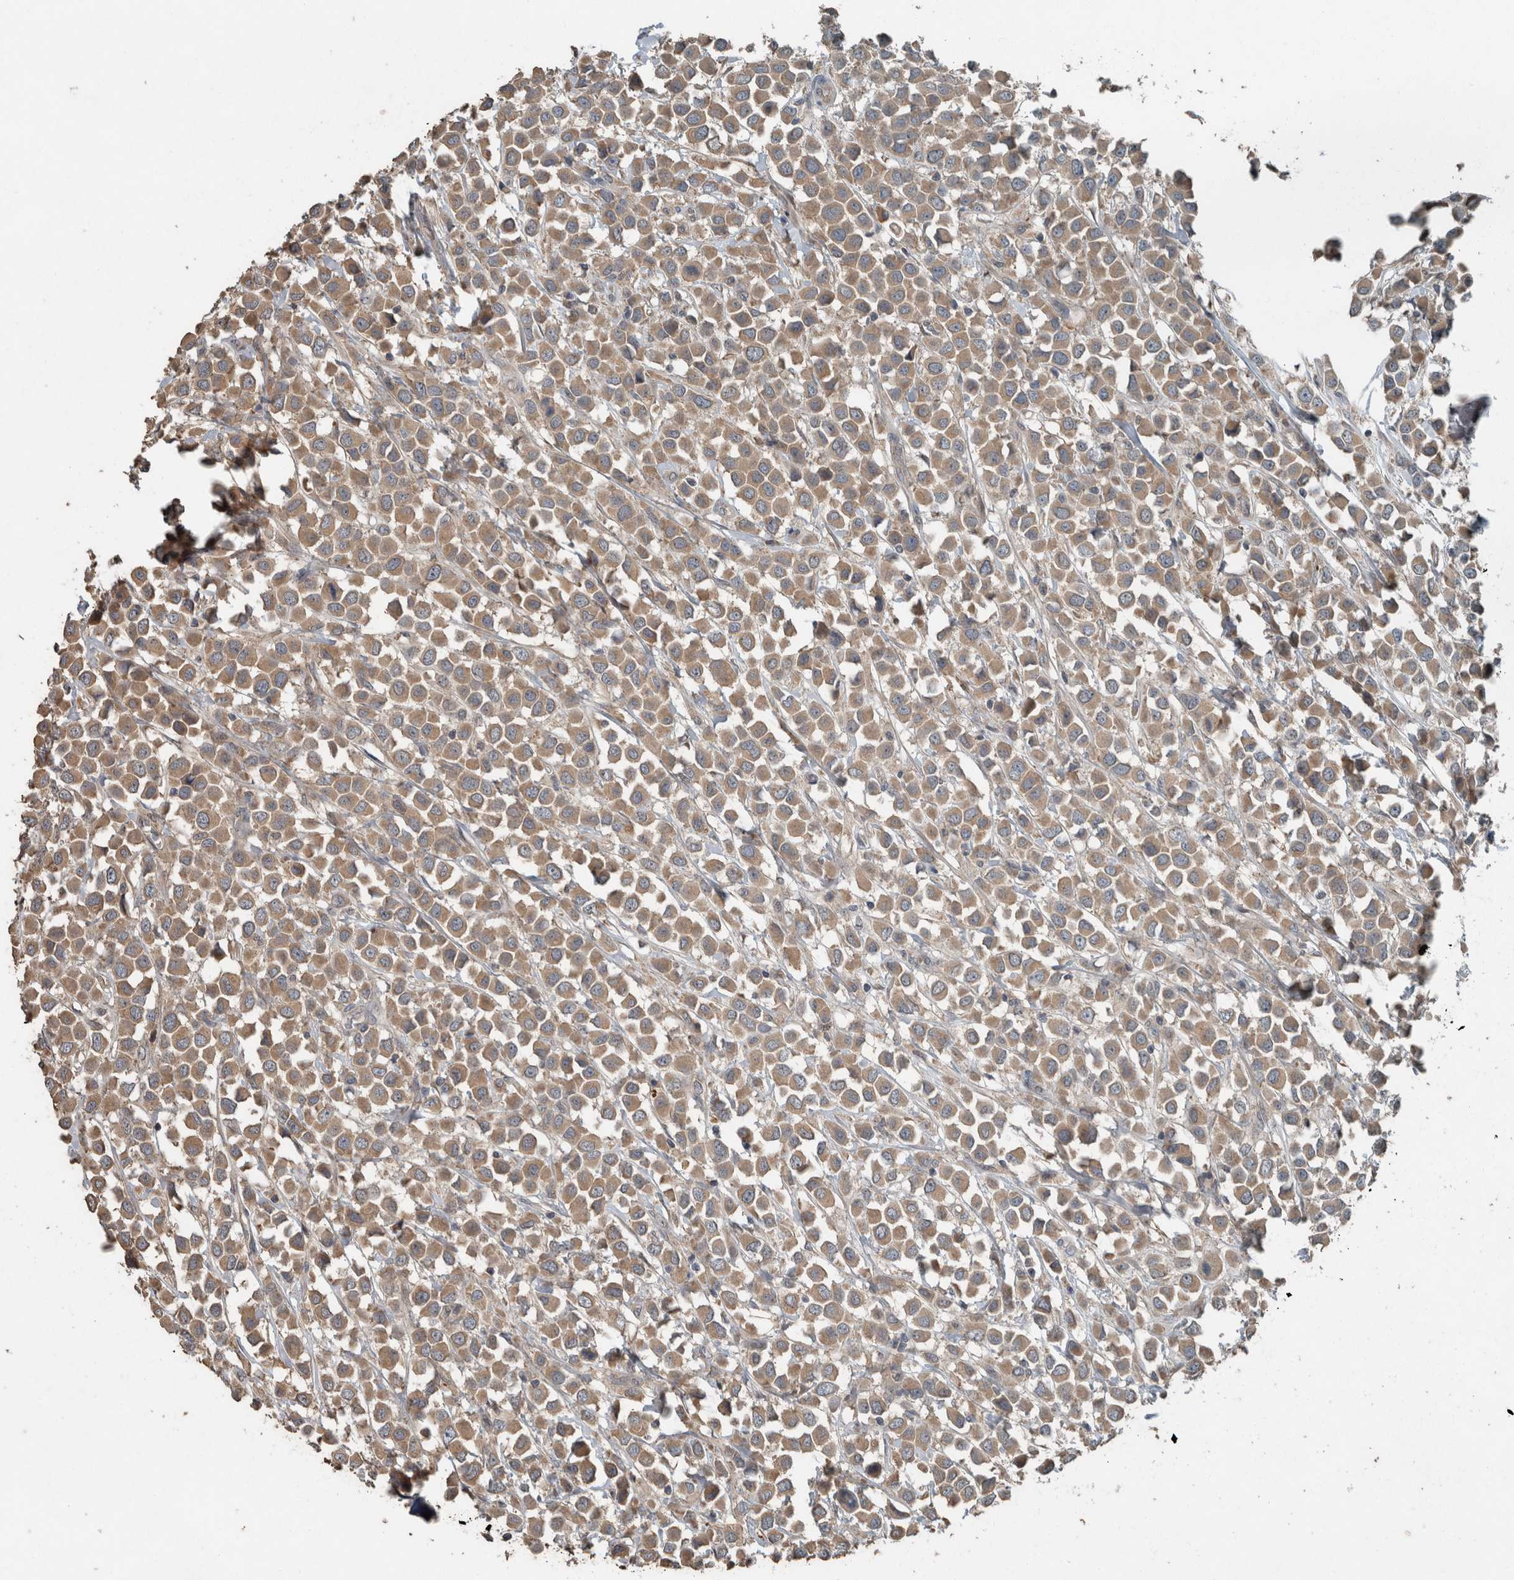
{"staining": {"intensity": "moderate", "quantity": ">75%", "location": "cytoplasmic/membranous"}, "tissue": "breast cancer", "cell_type": "Tumor cells", "image_type": "cancer", "snomed": [{"axis": "morphology", "description": "Duct carcinoma"}, {"axis": "topography", "description": "Breast"}], "caption": "DAB (3,3'-diaminobenzidine) immunohistochemical staining of breast cancer (infiltrating ductal carcinoma) reveals moderate cytoplasmic/membranous protein staining in approximately >75% of tumor cells.", "gene": "KNTC1", "patient": {"sex": "female", "age": 61}}